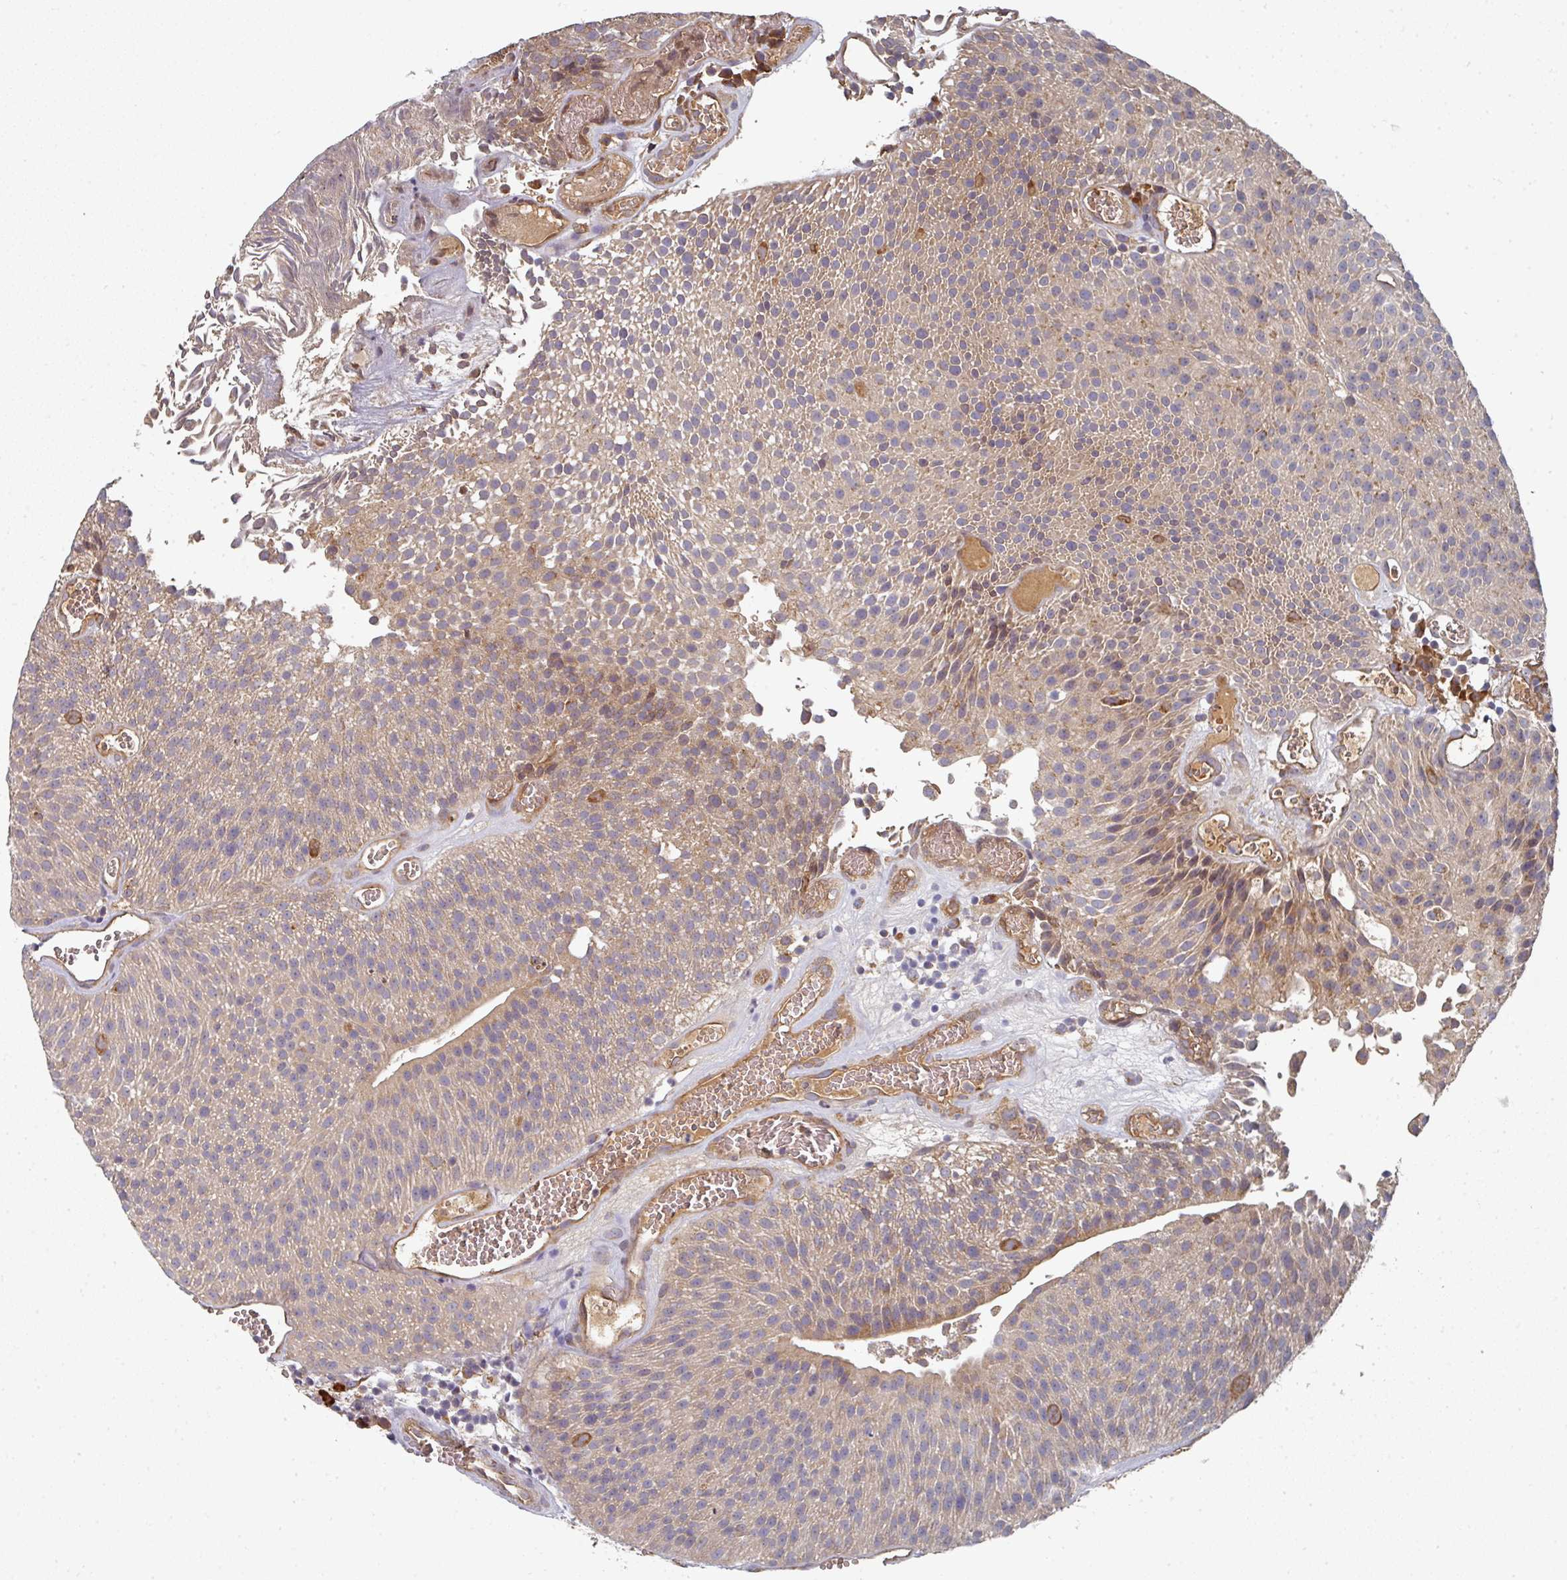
{"staining": {"intensity": "moderate", "quantity": "25%-75%", "location": "cytoplasmic/membranous"}, "tissue": "urothelial cancer", "cell_type": "Tumor cells", "image_type": "cancer", "snomed": [{"axis": "morphology", "description": "Urothelial carcinoma, Low grade"}, {"axis": "topography", "description": "Urinary bladder"}], "caption": "DAB immunohistochemical staining of urothelial carcinoma (low-grade) shows moderate cytoplasmic/membranous protein expression in approximately 25%-75% of tumor cells.", "gene": "EDEM2", "patient": {"sex": "female", "age": 79}}